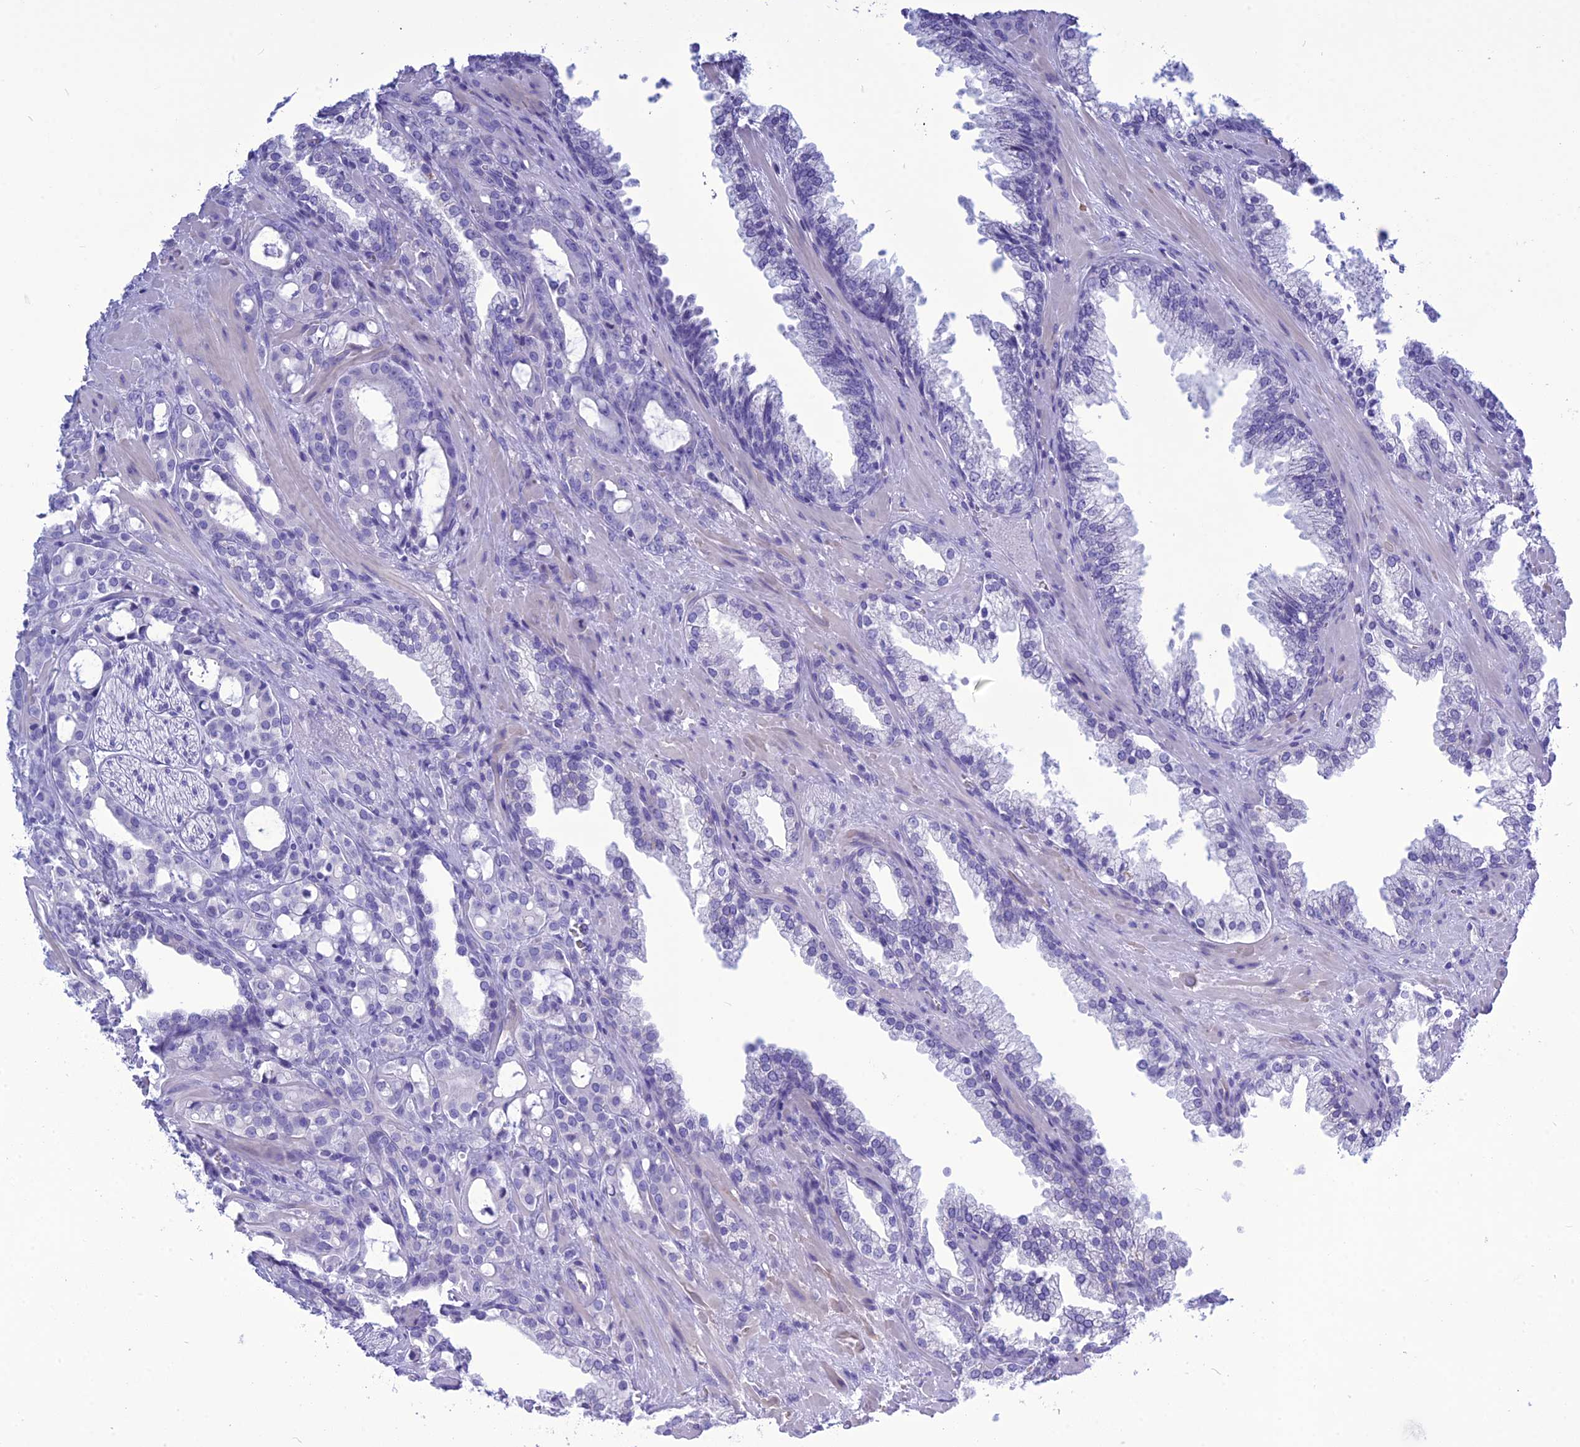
{"staining": {"intensity": "negative", "quantity": "none", "location": "none"}, "tissue": "prostate cancer", "cell_type": "Tumor cells", "image_type": "cancer", "snomed": [{"axis": "morphology", "description": "Adenocarcinoma, High grade"}, {"axis": "topography", "description": "Prostate"}], "caption": "This is a photomicrograph of immunohistochemistry staining of high-grade adenocarcinoma (prostate), which shows no staining in tumor cells. Brightfield microscopy of immunohistochemistry (IHC) stained with DAB (brown) and hematoxylin (blue), captured at high magnification.", "gene": "BBS2", "patient": {"sex": "male", "age": 72}}